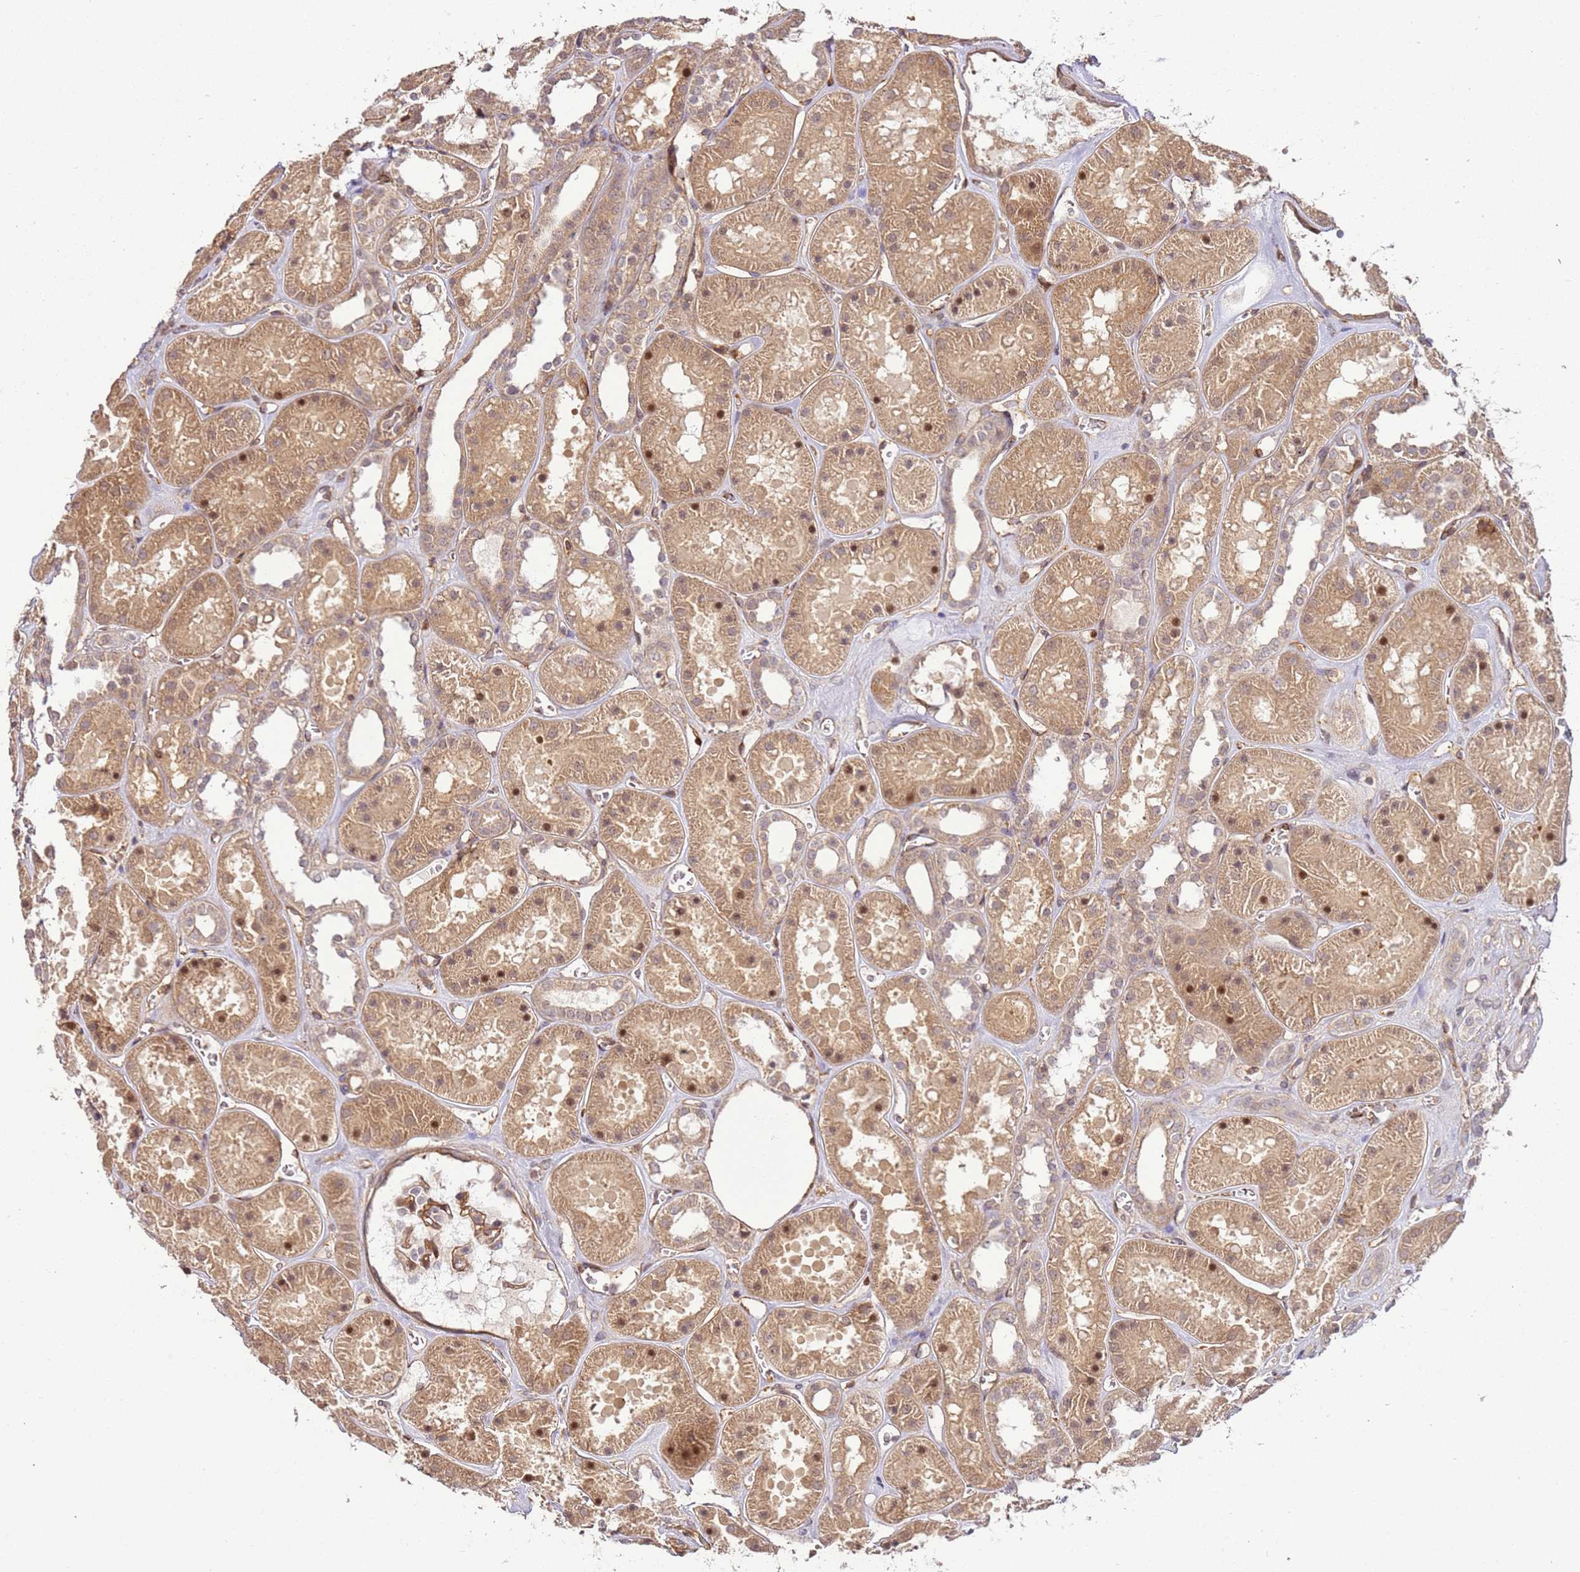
{"staining": {"intensity": "moderate", "quantity": "25%-75%", "location": "cytoplasmic/membranous"}, "tissue": "kidney", "cell_type": "Cells in glomeruli", "image_type": "normal", "snomed": [{"axis": "morphology", "description": "Normal tissue, NOS"}, {"axis": "topography", "description": "Kidney"}], "caption": "Human kidney stained for a protein (brown) displays moderate cytoplasmic/membranous positive positivity in about 25%-75% of cells in glomeruli.", "gene": "CCNYL1", "patient": {"sex": "female", "age": 41}}